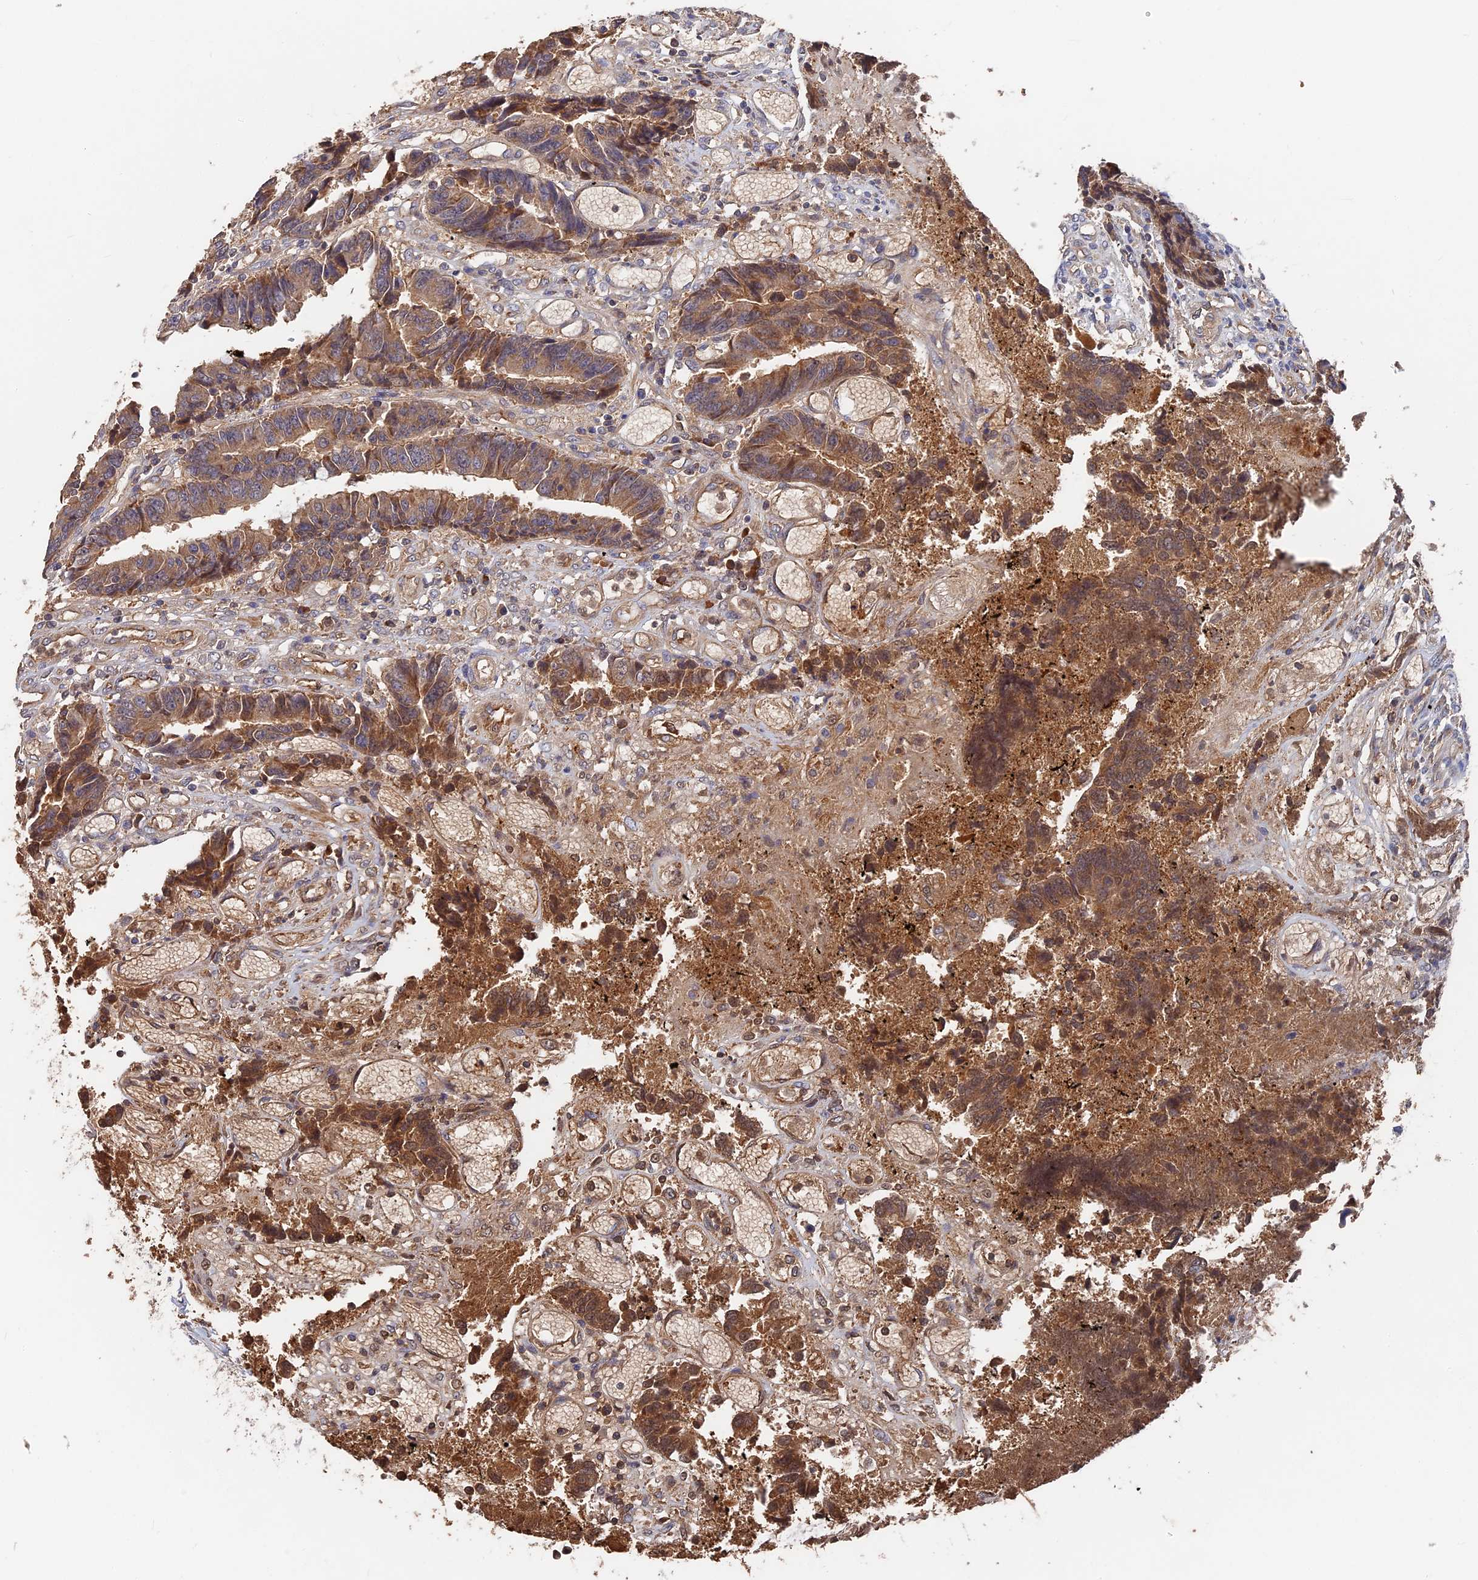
{"staining": {"intensity": "moderate", "quantity": ">75%", "location": "cytoplasmic/membranous"}, "tissue": "colorectal cancer", "cell_type": "Tumor cells", "image_type": "cancer", "snomed": [{"axis": "morphology", "description": "Adenocarcinoma, NOS"}, {"axis": "topography", "description": "Rectum"}], "caption": "Tumor cells reveal moderate cytoplasmic/membranous positivity in about >75% of cells in adenocarcinoma (colorectal).", "gene": "DHRS11", "patient": {"sex": "male", "age": 84}}